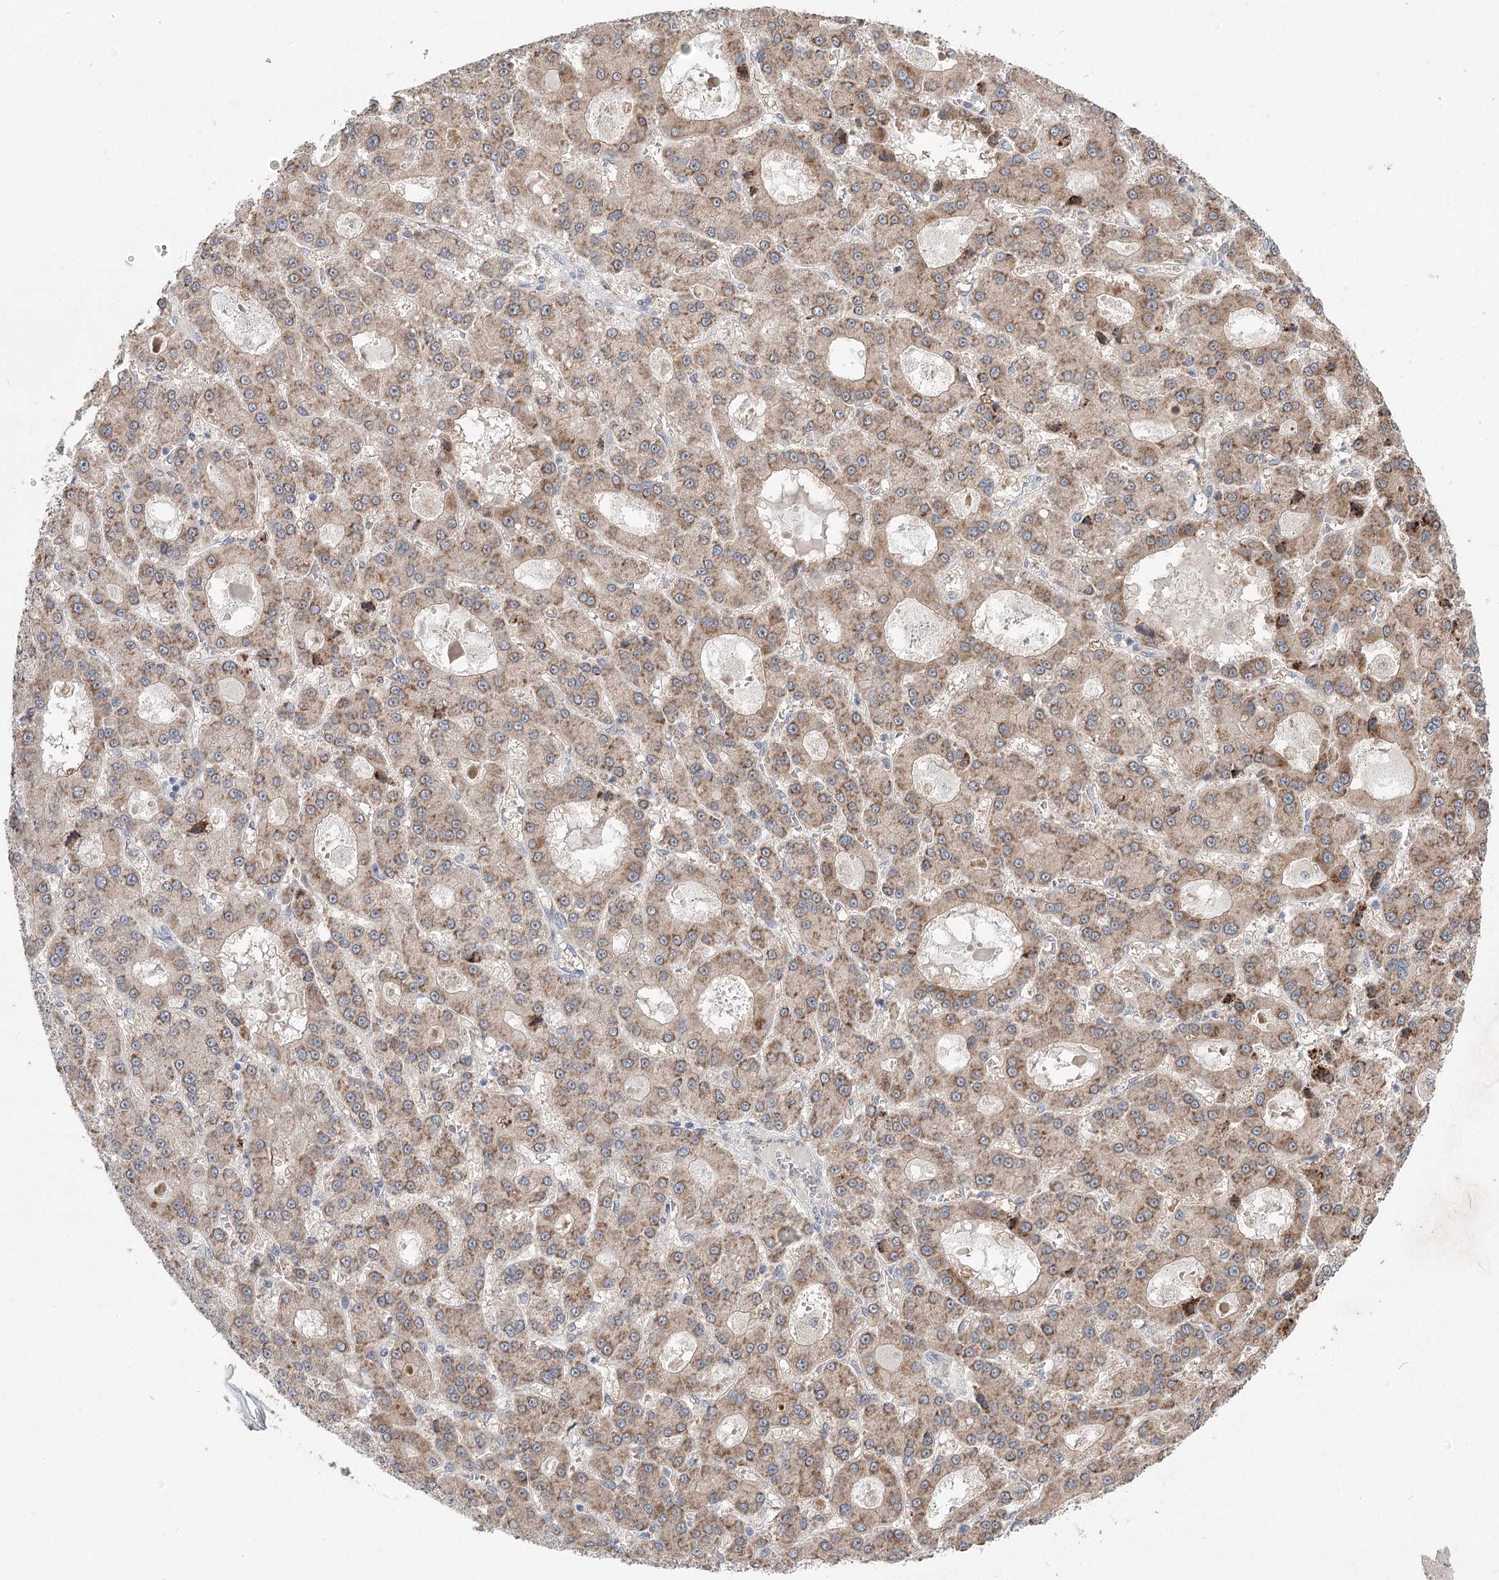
{"staining": {"intensity": "moderate", "quantity": ">75%", "location": "cytoplasmic/membranous"}, "tissue": "liver cancer", "cell_type": "Tumor cells", "image_type": "cancer", "snomed": [{"axis": "morphology", "description": "Carcinoma, Hepatocellular, NOS"}, {"axis": "topography", "description": "Liver"}], "caption": "DAB immunohistochemical staining of human liver cancer (hepatocellular carcinoma) demonstrates moderate cytoplasmic/membranous protein expression in about >75% of tumor cells. (brown staining indicates protein expression, while blue staining denotes nuclei).", "gene": "GCNT4", "patient": {"sex": "male", "age": 70}}